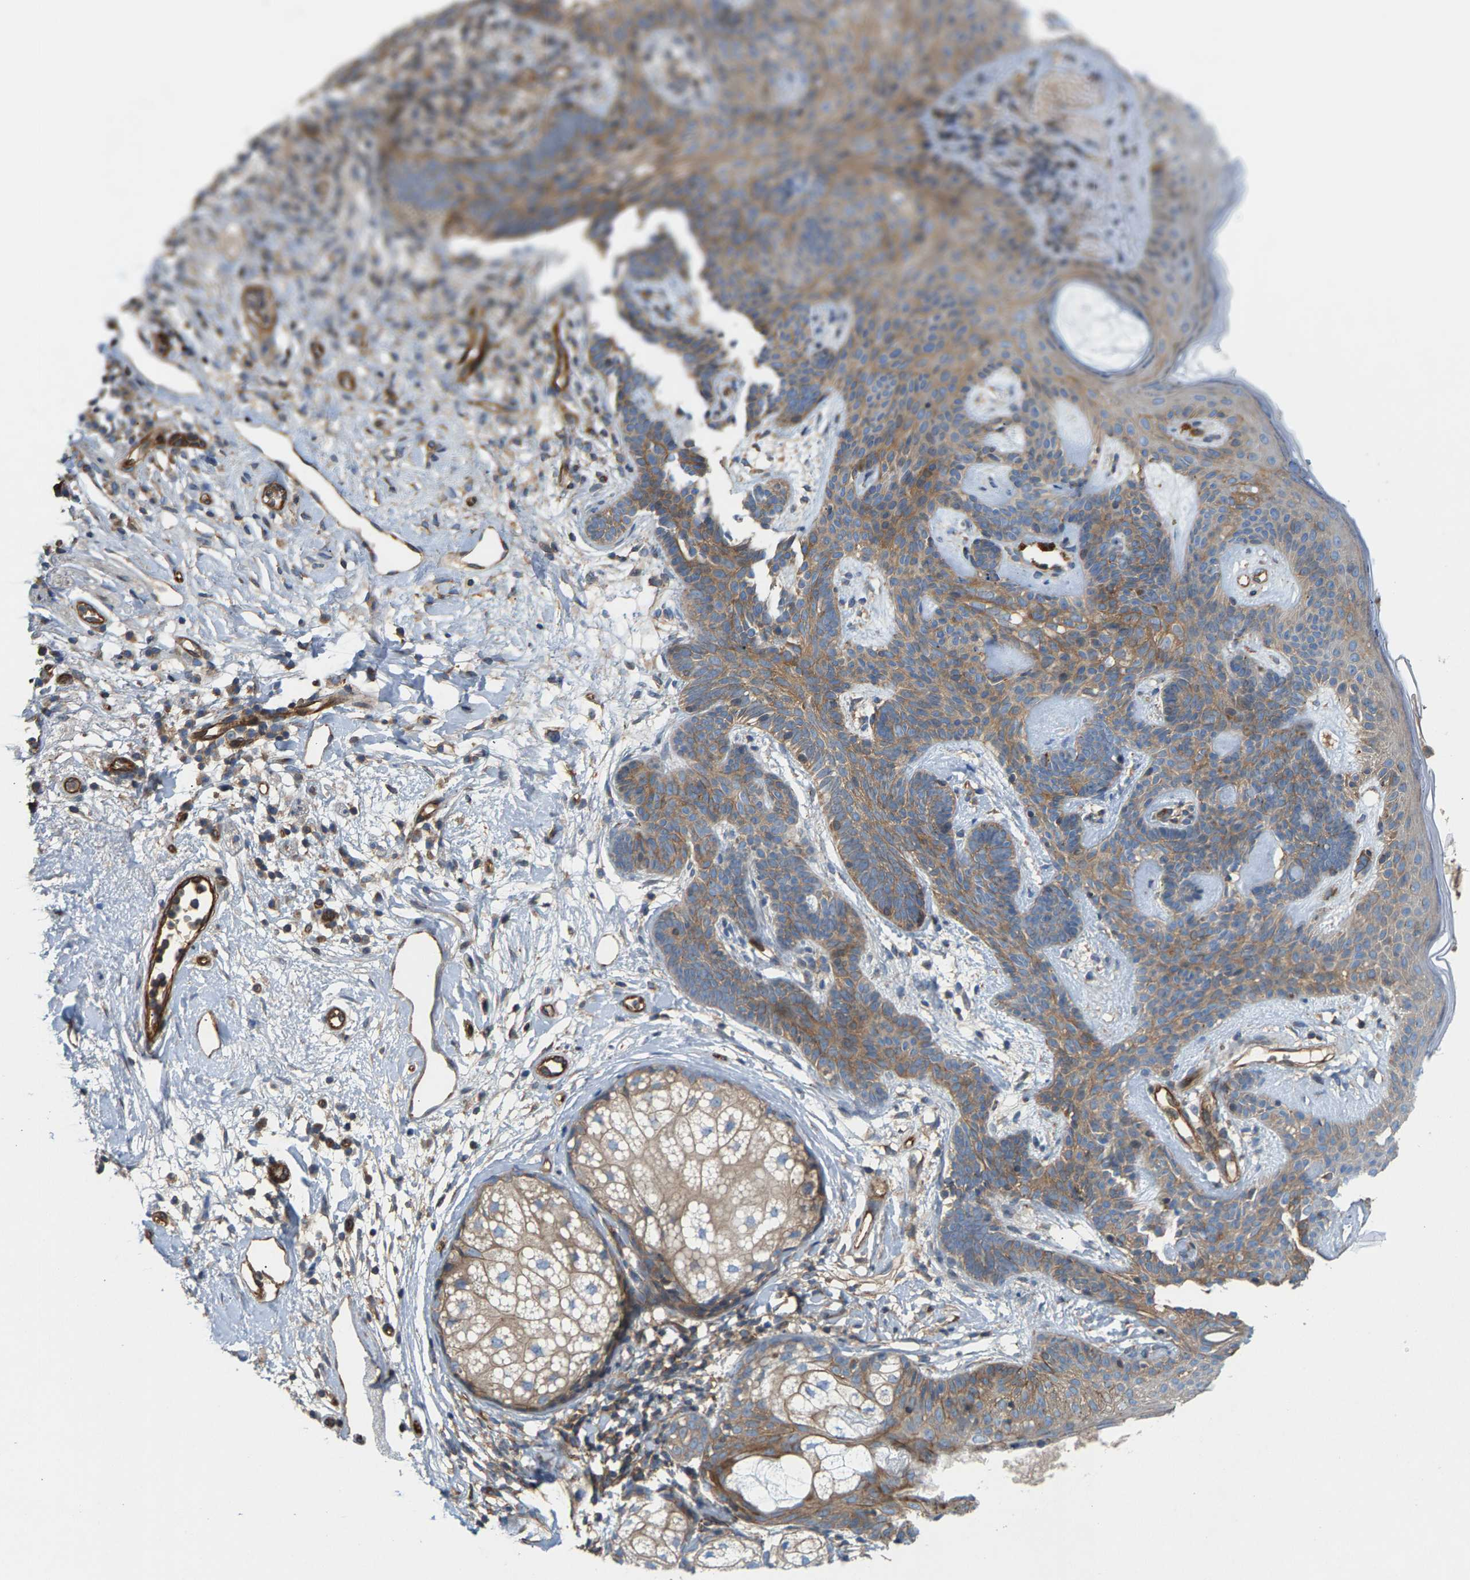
{"staining": {"intensity": "moderate", "quantity": "25%-75%", "location": "cytoplasmic/membranous"}, "tissue": "skin cancer", "cell_type": "Tumor cells", "image_type": "cancer", "snomed": [{"axis": "morphology", "description": "Developmental malformation"}, {"axis": "morphology", "description": "Basal cell carcinoma"}, {"axis": "topography", "description": "Skin"}], "caption": "The image shows immunohistochemical staining of skin cancer (basal cell carcinoma). There is moderate cytoplasmic/membranous staining is identified in about 25%-75% of tumor cells.", "gene": "PDCL", "patient": {"sex": "female", "age": 62}}